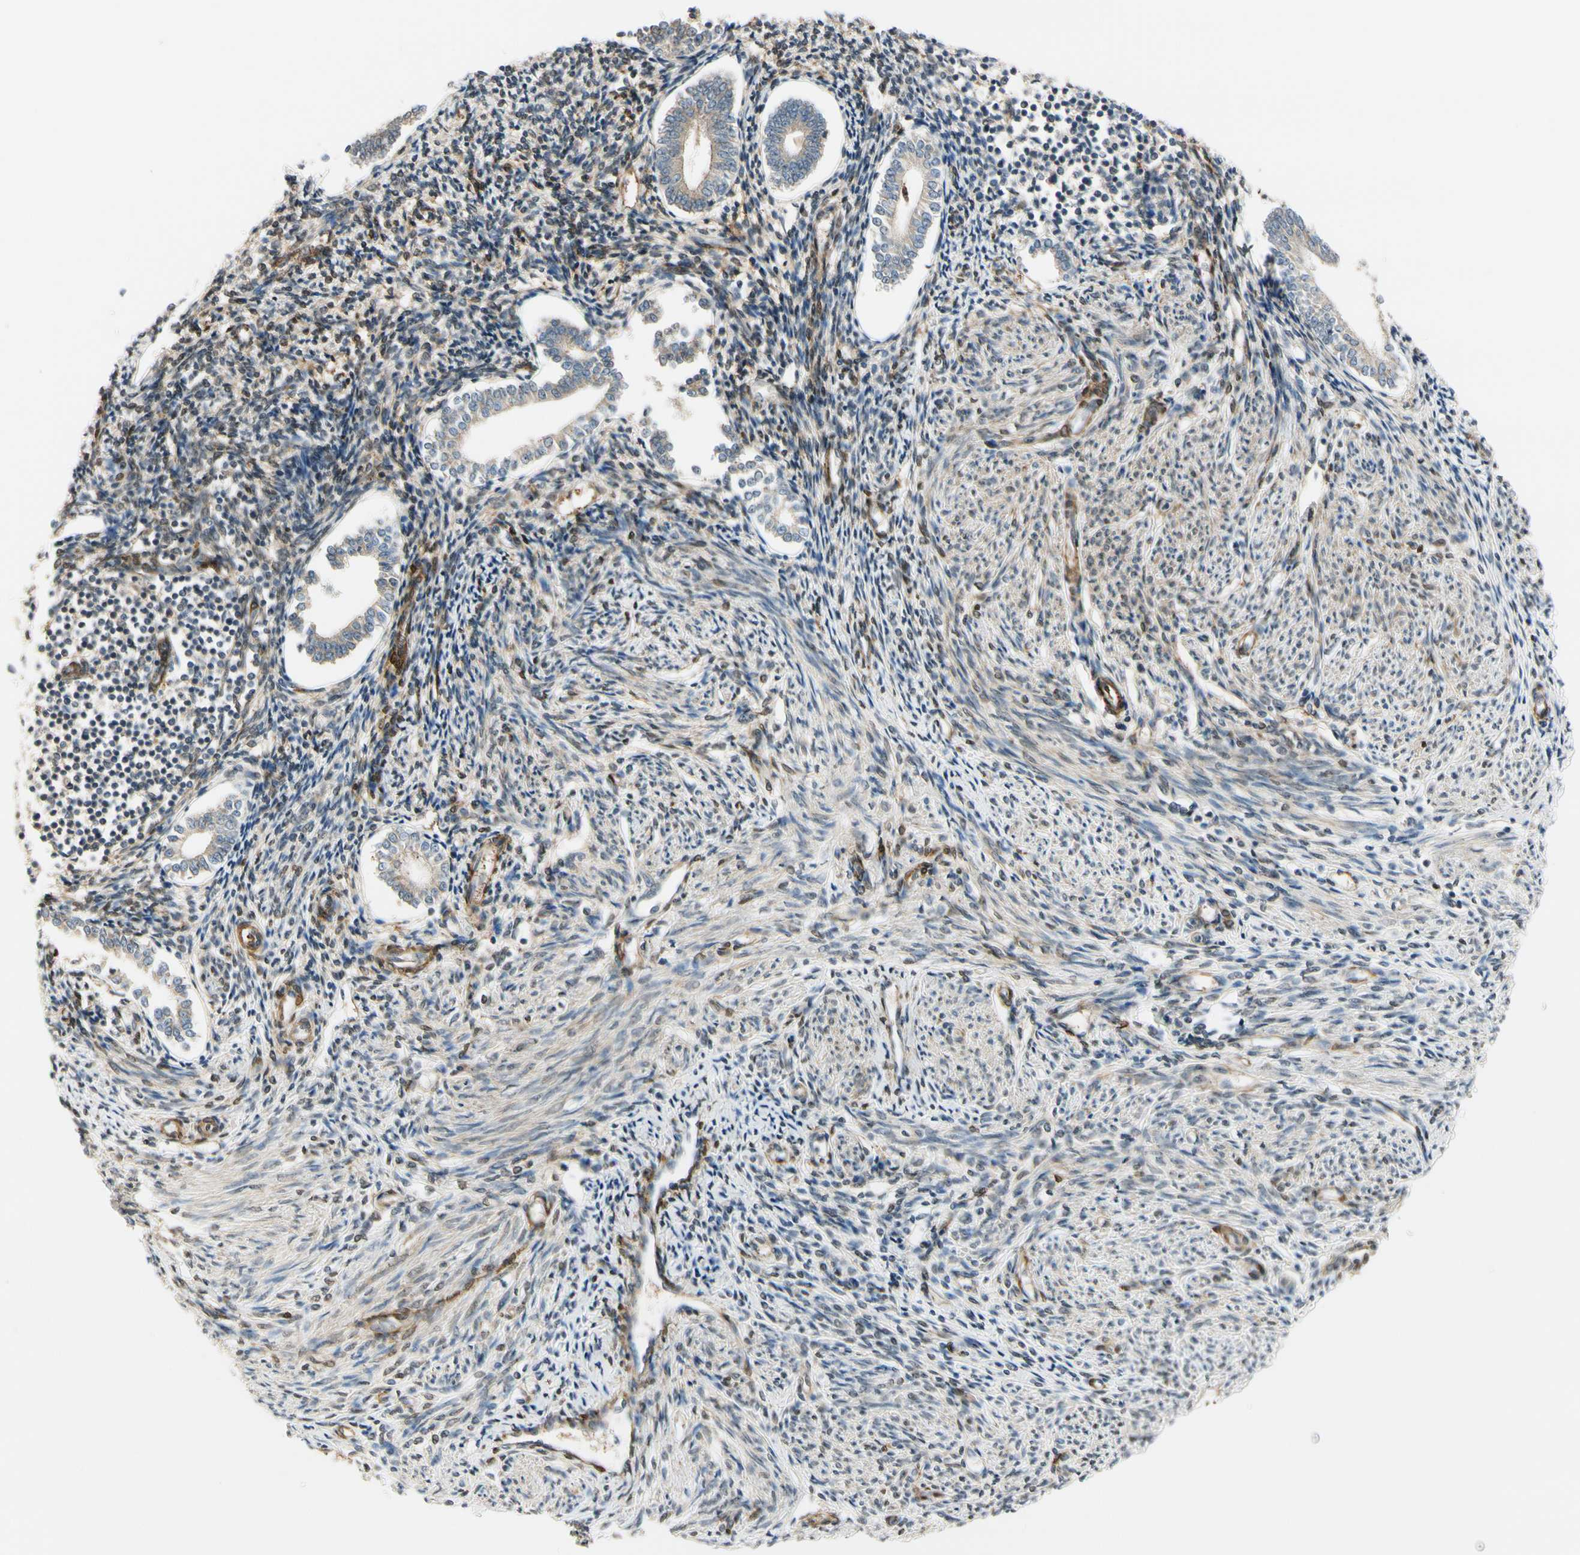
{"staining": {"intensity": "weak", "quantity": "25%-75%", "location": "cytoplasmic/membranous"}, "tissue": "endometrium", "cell_type": "Cells in endometrial stroma", "image_type": "normal", "snomed": [{"axis": "morphology", "description": "Normal tissue, NOS"}, {"axis": "topography", "description": "Endometrium"}], "caption": "The histopathology image demonstrates a brown stain indicating the presence of a protein in the cytoplasmic/membranous of cells in endometrial stroma in endometrium. Ihc stains the protein of interest in brown and the nuclei are stained blue.", "gene": "RASGRF1", "patient": {"sex": "female", "age": 71}}